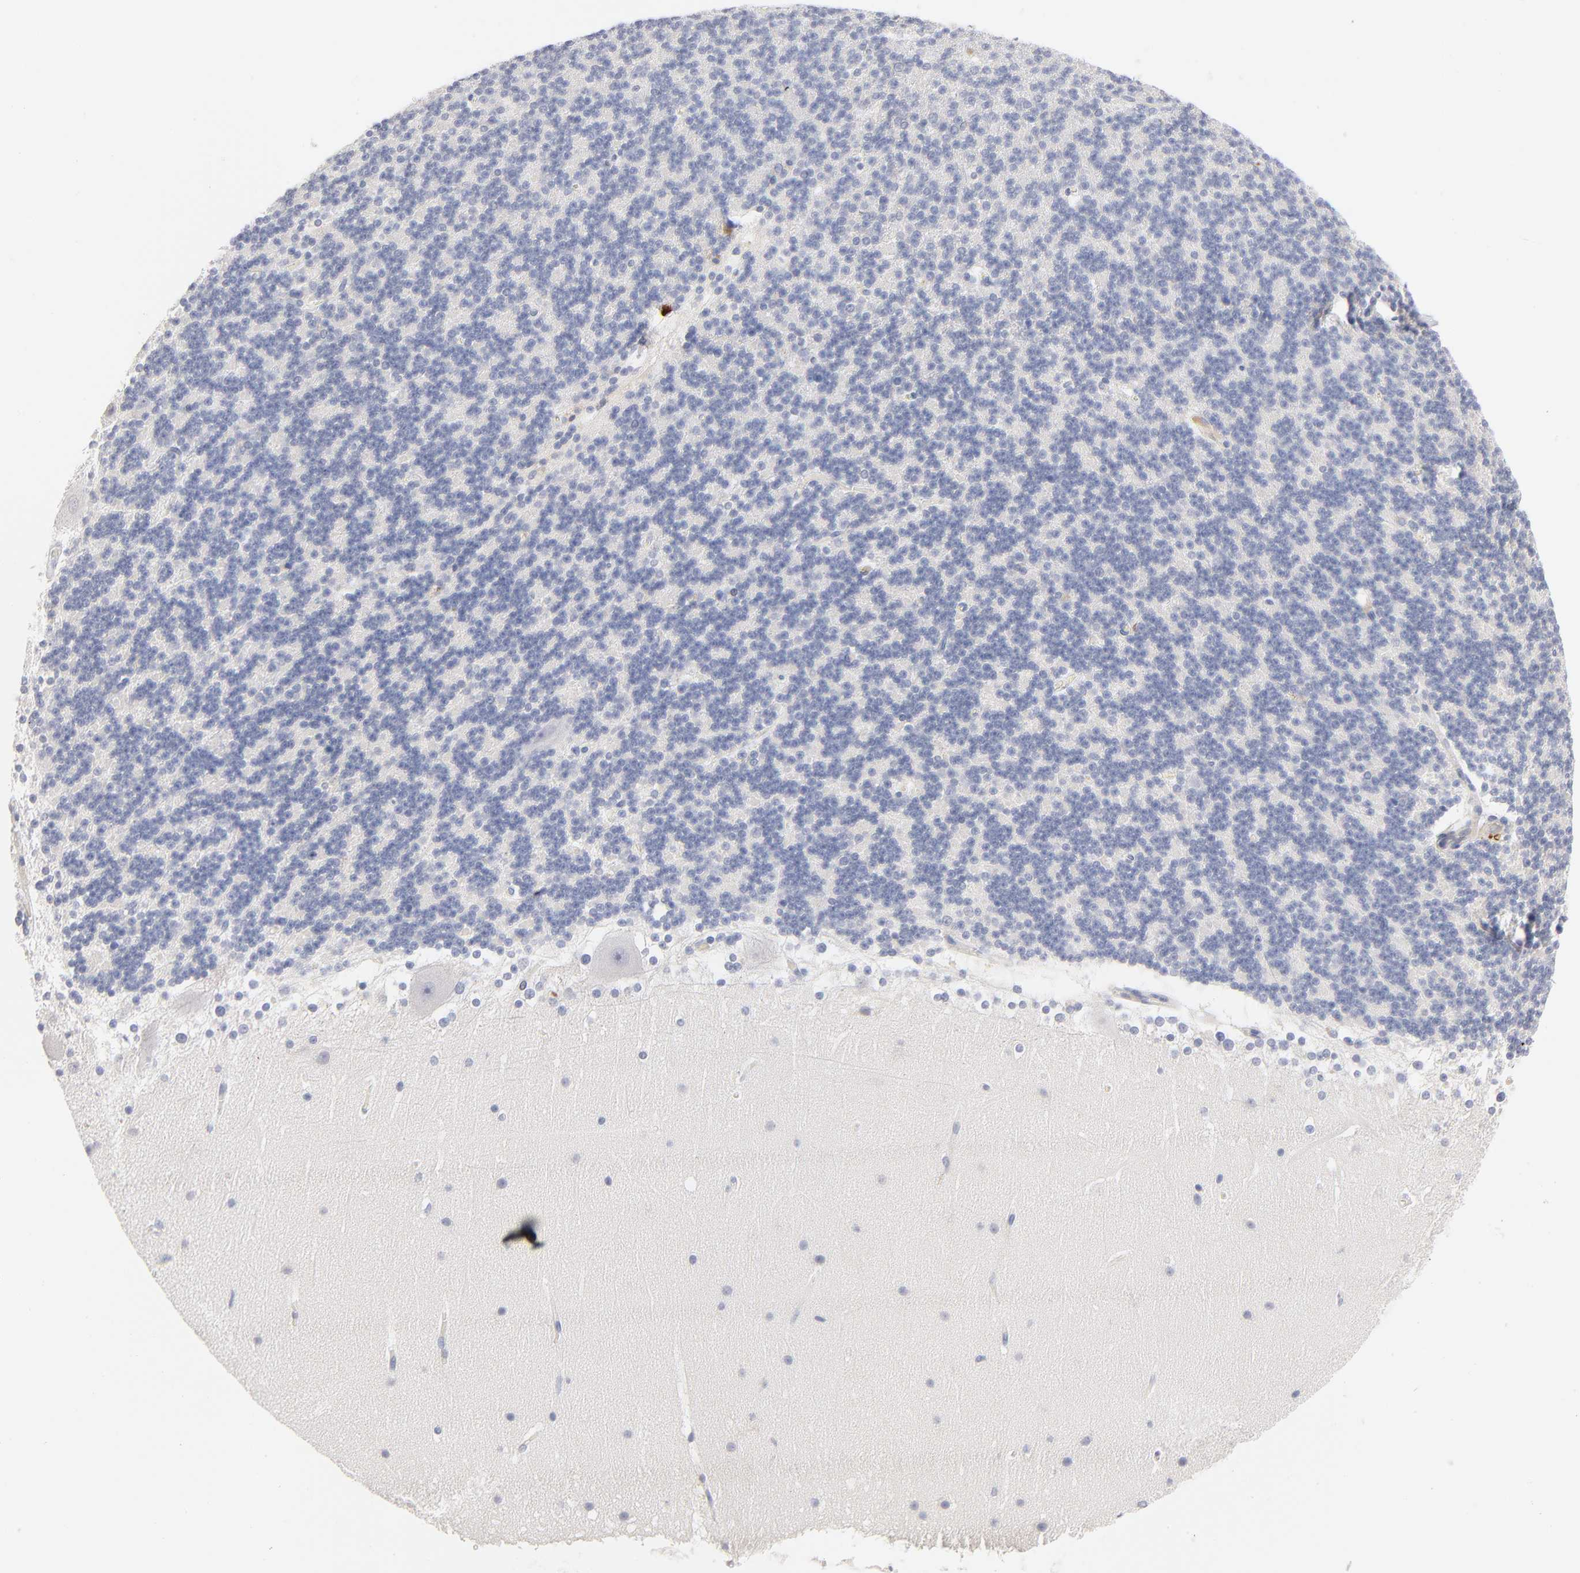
{"staining": {"intensity": "negative", "quantity": "none", "location": "none"}, "tissue": "cerebellum", "cell_type": "Cells in granular layer", "image_type": "normal", "snomed": [{"axis": "morphology", "description": "Normal tissue, NOS"}, {"axis": "topography", "description": "Cerebellum"}], "caption": "Micrograph shows no protein positivity in cells in granular layer of normal cerebellum.", "gene": "F12", "patient": {"sex": "female", "age": 19}}